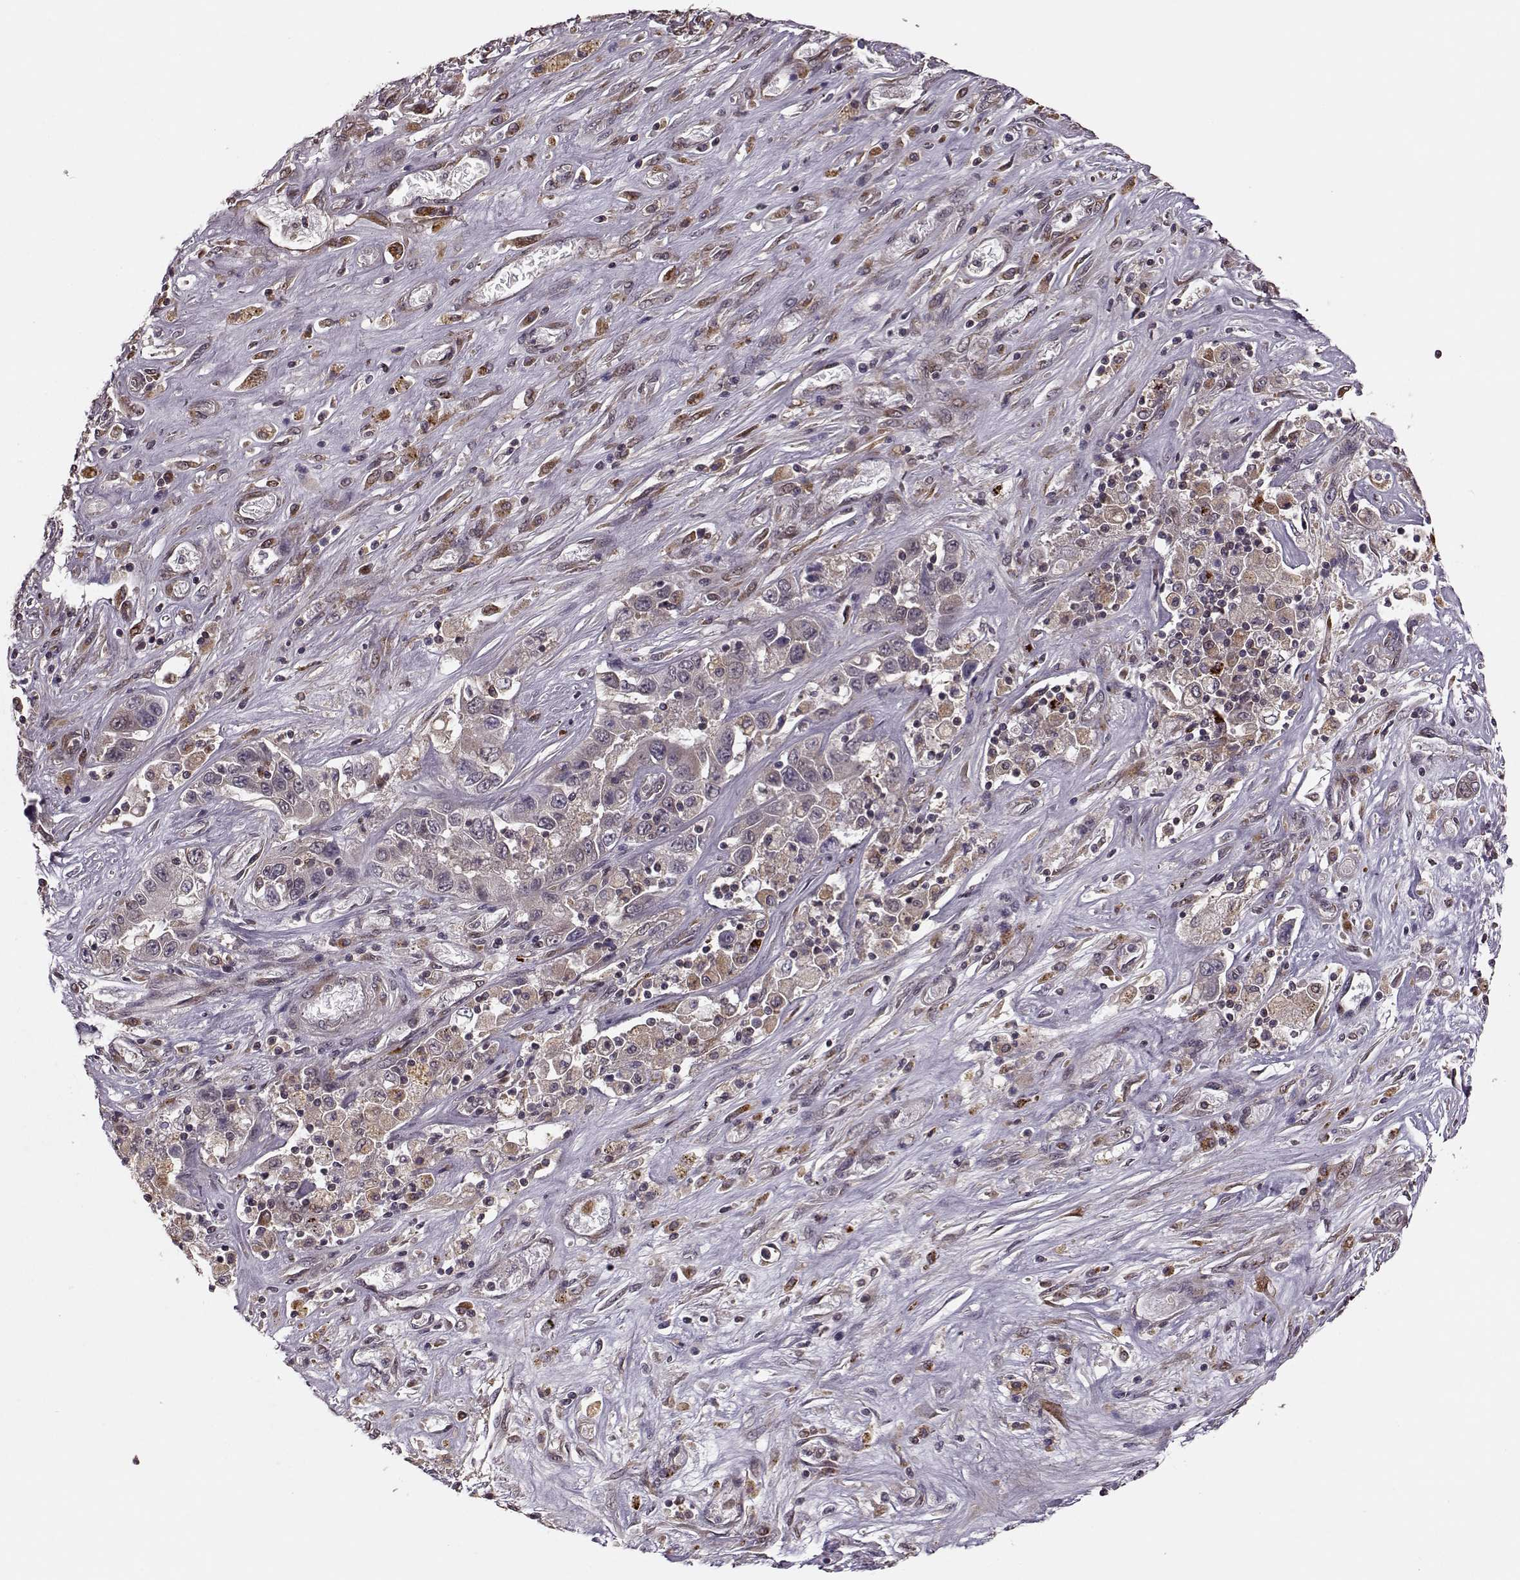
{"staining": {"intensity": "weak", "quantity": "<25%", "location": "cytoplasmic/membranous"}, "tissue": "liver cancer", "cell_type": "Tumor cells", "image_type": "cancer", "snomed": [{"axis": "morphology", "description": "Cholangiocarcinoma"}, {"axis": "topography", "description": "Liver"}], "caption": "Immunohistochemistry (IHC) image of neoplastic tissue: human liver cholangiocarcinoma stained with DAB (3,3'-diaminobenzidine) reveals no significant protein staining in tumor cells.", "gene": "YIPF5", "patient": {"sex": "female", "age": 52}}